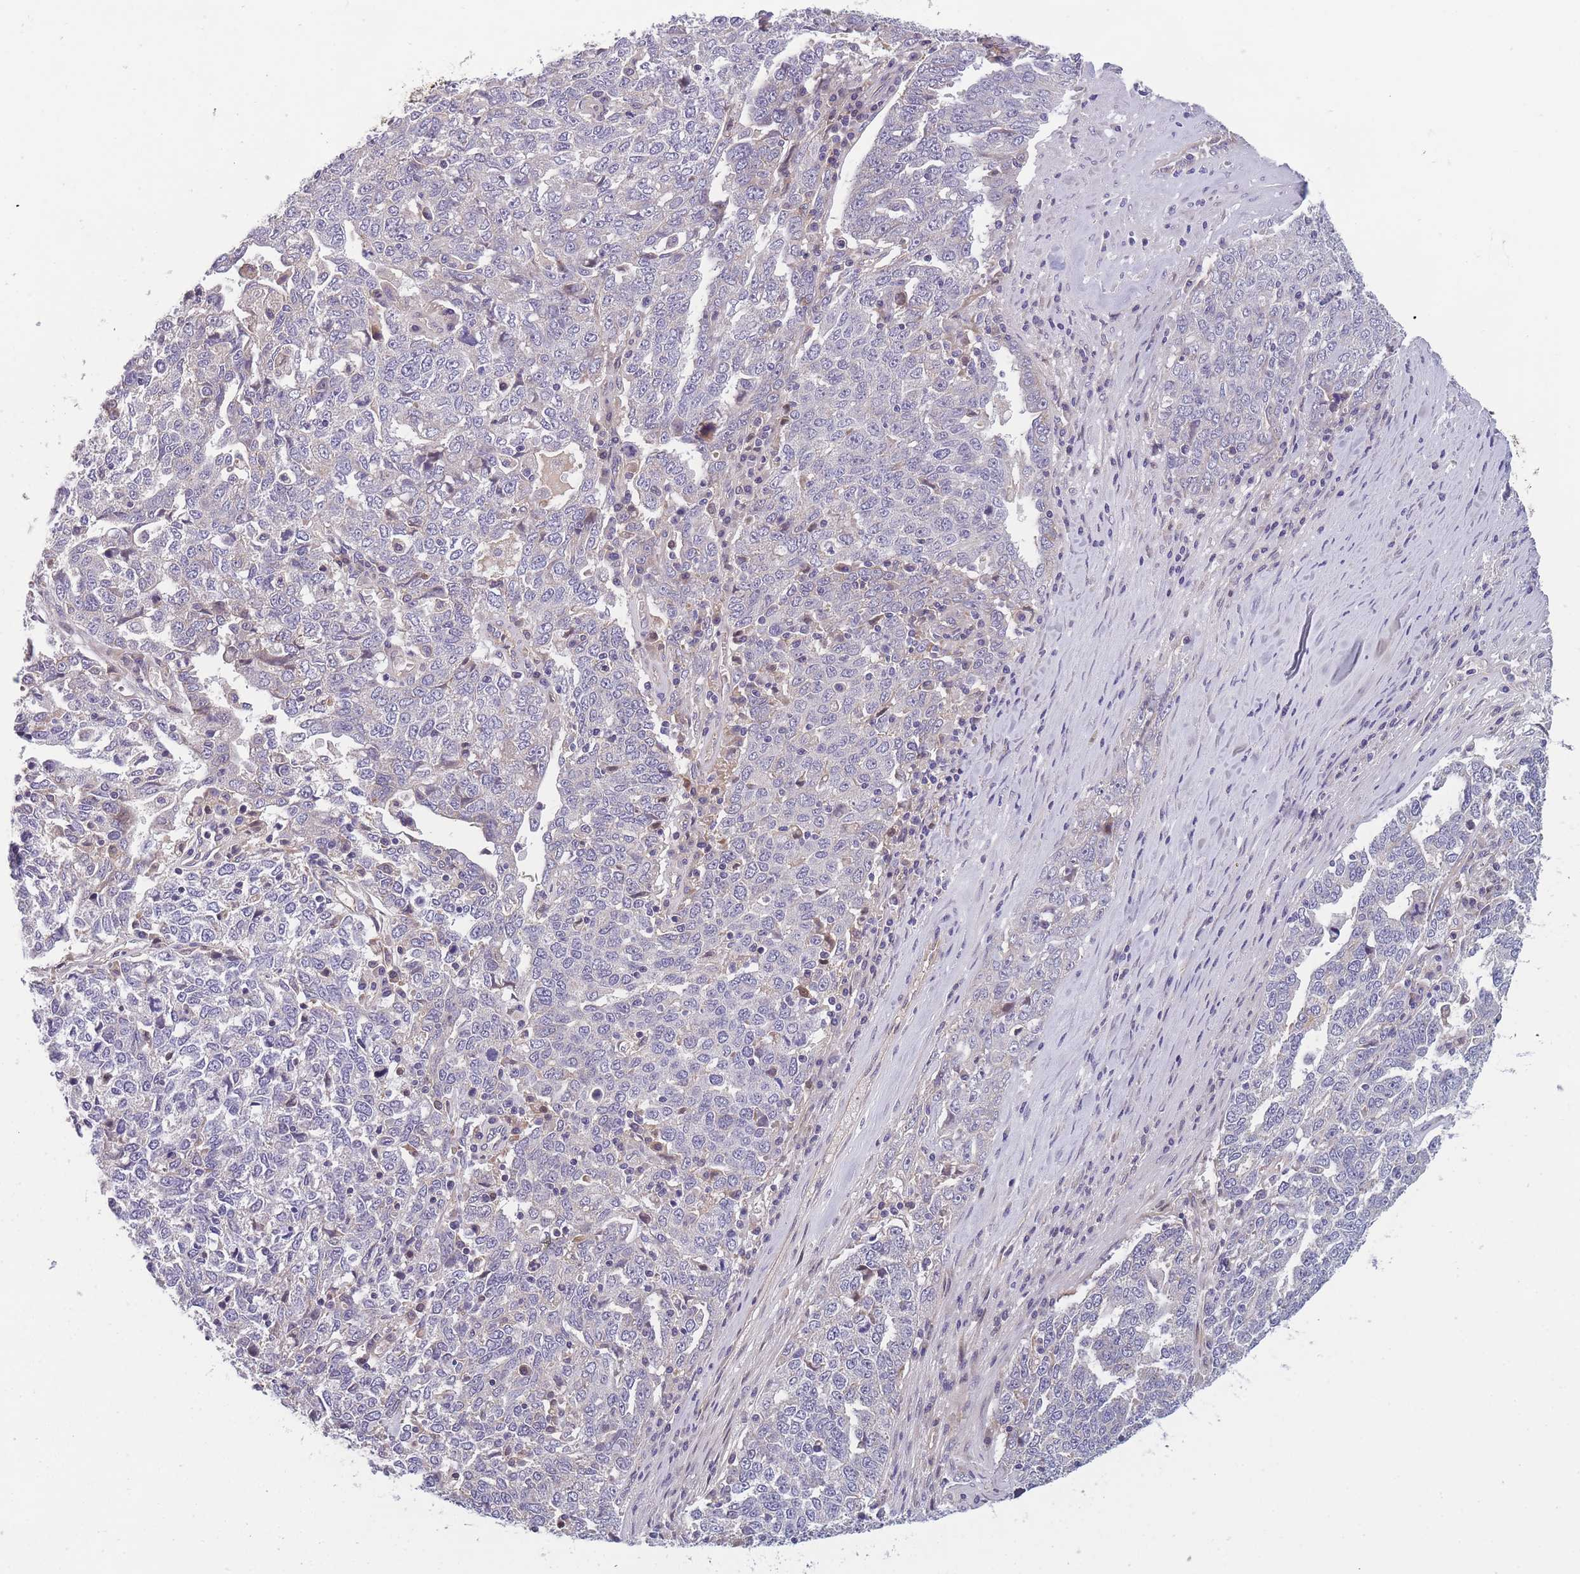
{"staining": {"intensity": "negative", "quantity": "none", "location": "none"}, "tissue": "ovarian cancer", "cell_type": "Tumor cells", "image_type": "cancer", "snomed": [{"axis": "morphology", "description": "Carcinoma, endometroid"}, {"axis": "topography", "description": "Ovary"}], "caption": "Tumor cells are negative for brown protein staining in ovarian cancer.", "gene": "FAM83F", "patient": {"sex": "female", "age": 62}}